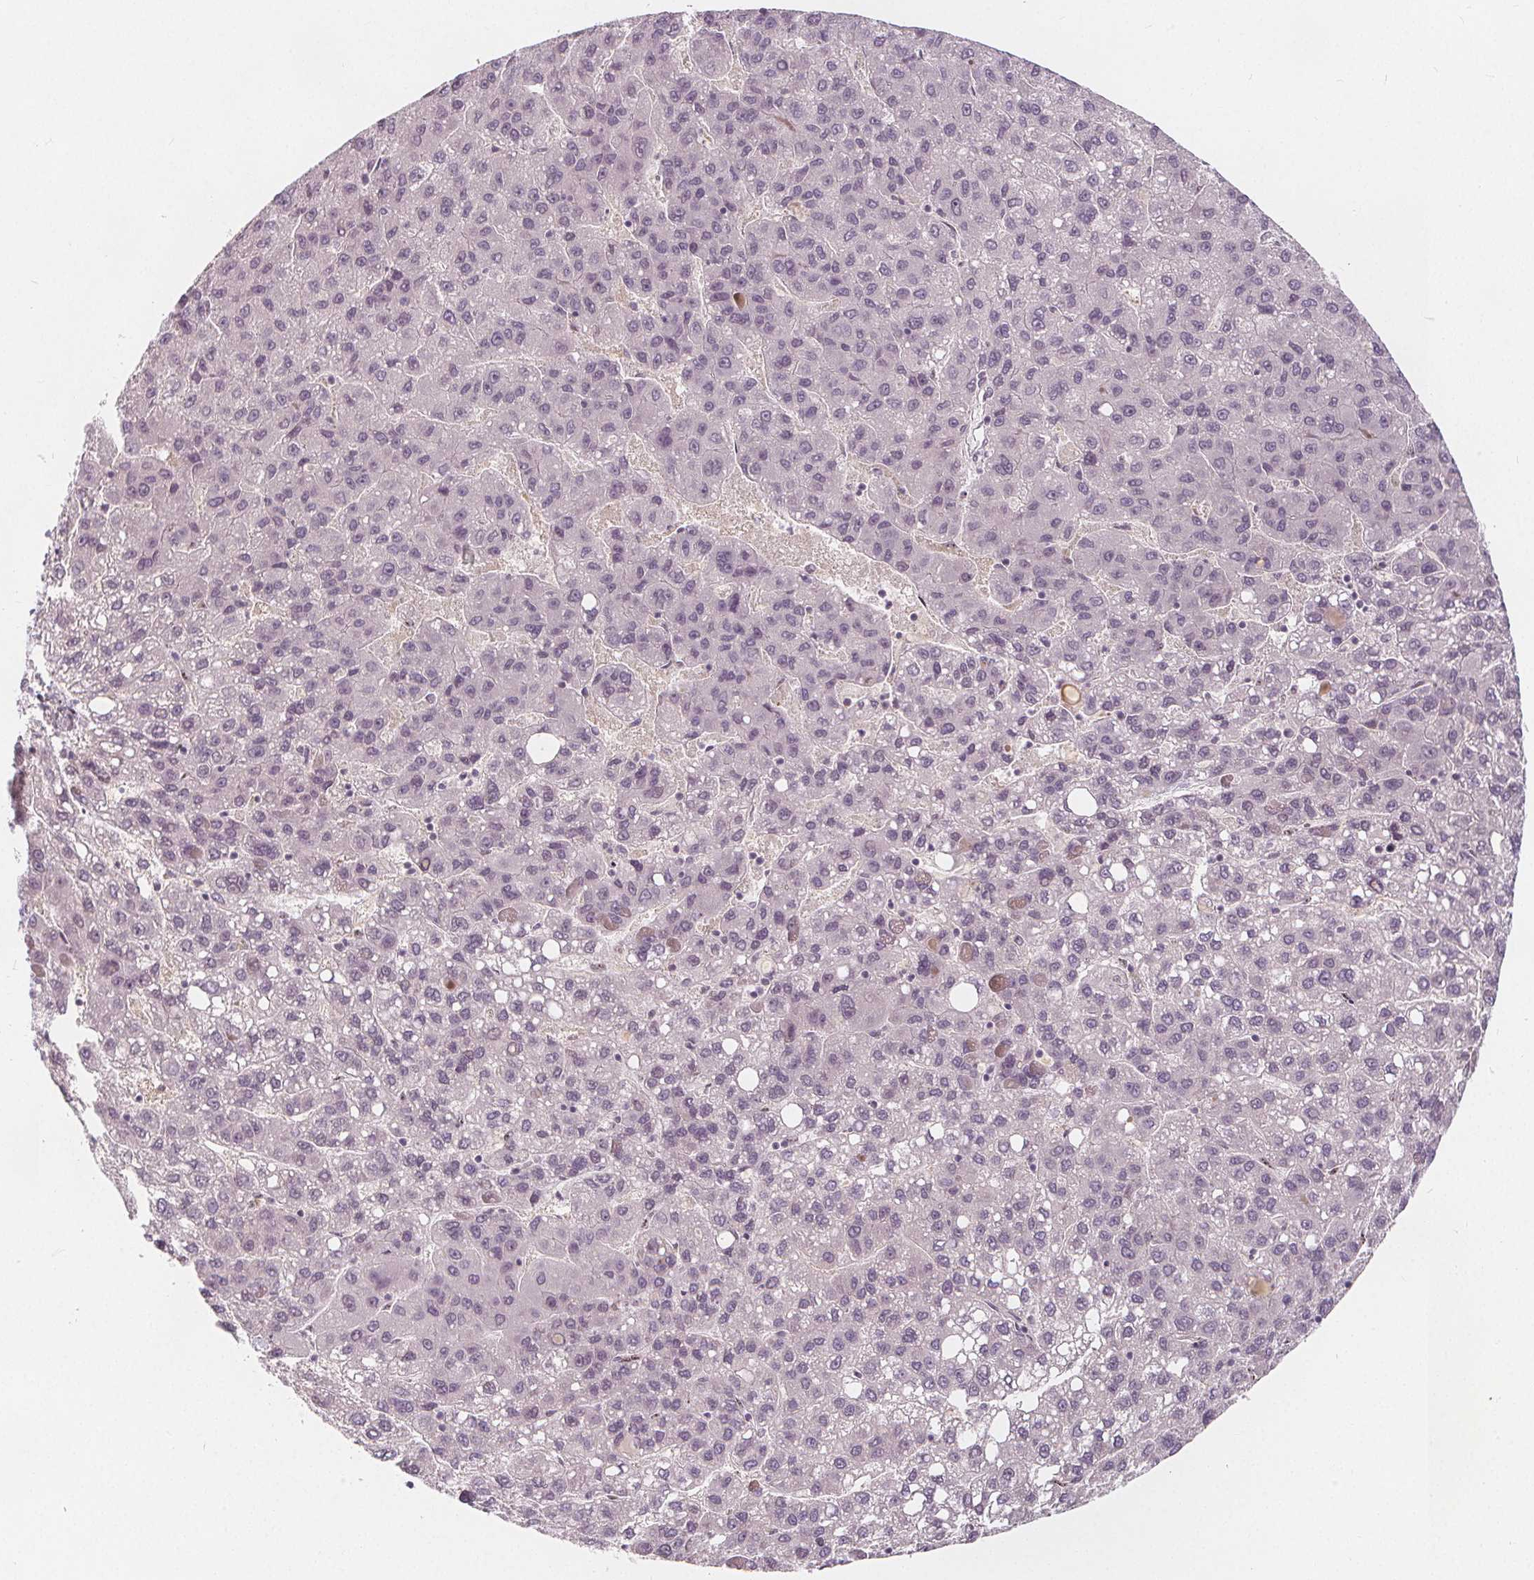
{"staining": {"intensity": "negative", "quantity": "none", "location": "none"}, "tissue": "liver cancer", "cell_type": "Tumor cells", "image_type": "cancer", "snomed": [{"axis": "morphology", "description": "Carcinoma, Hepatocellular, NOS"}, {"axis": "topography", "description": "Liver"}], "caption": "Immunohistochemistry photomicrograph of neoplastic tissue: hepatocellular carcinoma (liver) stained with DAB reveals no significant protein expression in tumor cells.", "gene": "DRC3", "patient": {"sex": "female", "age": 82}}